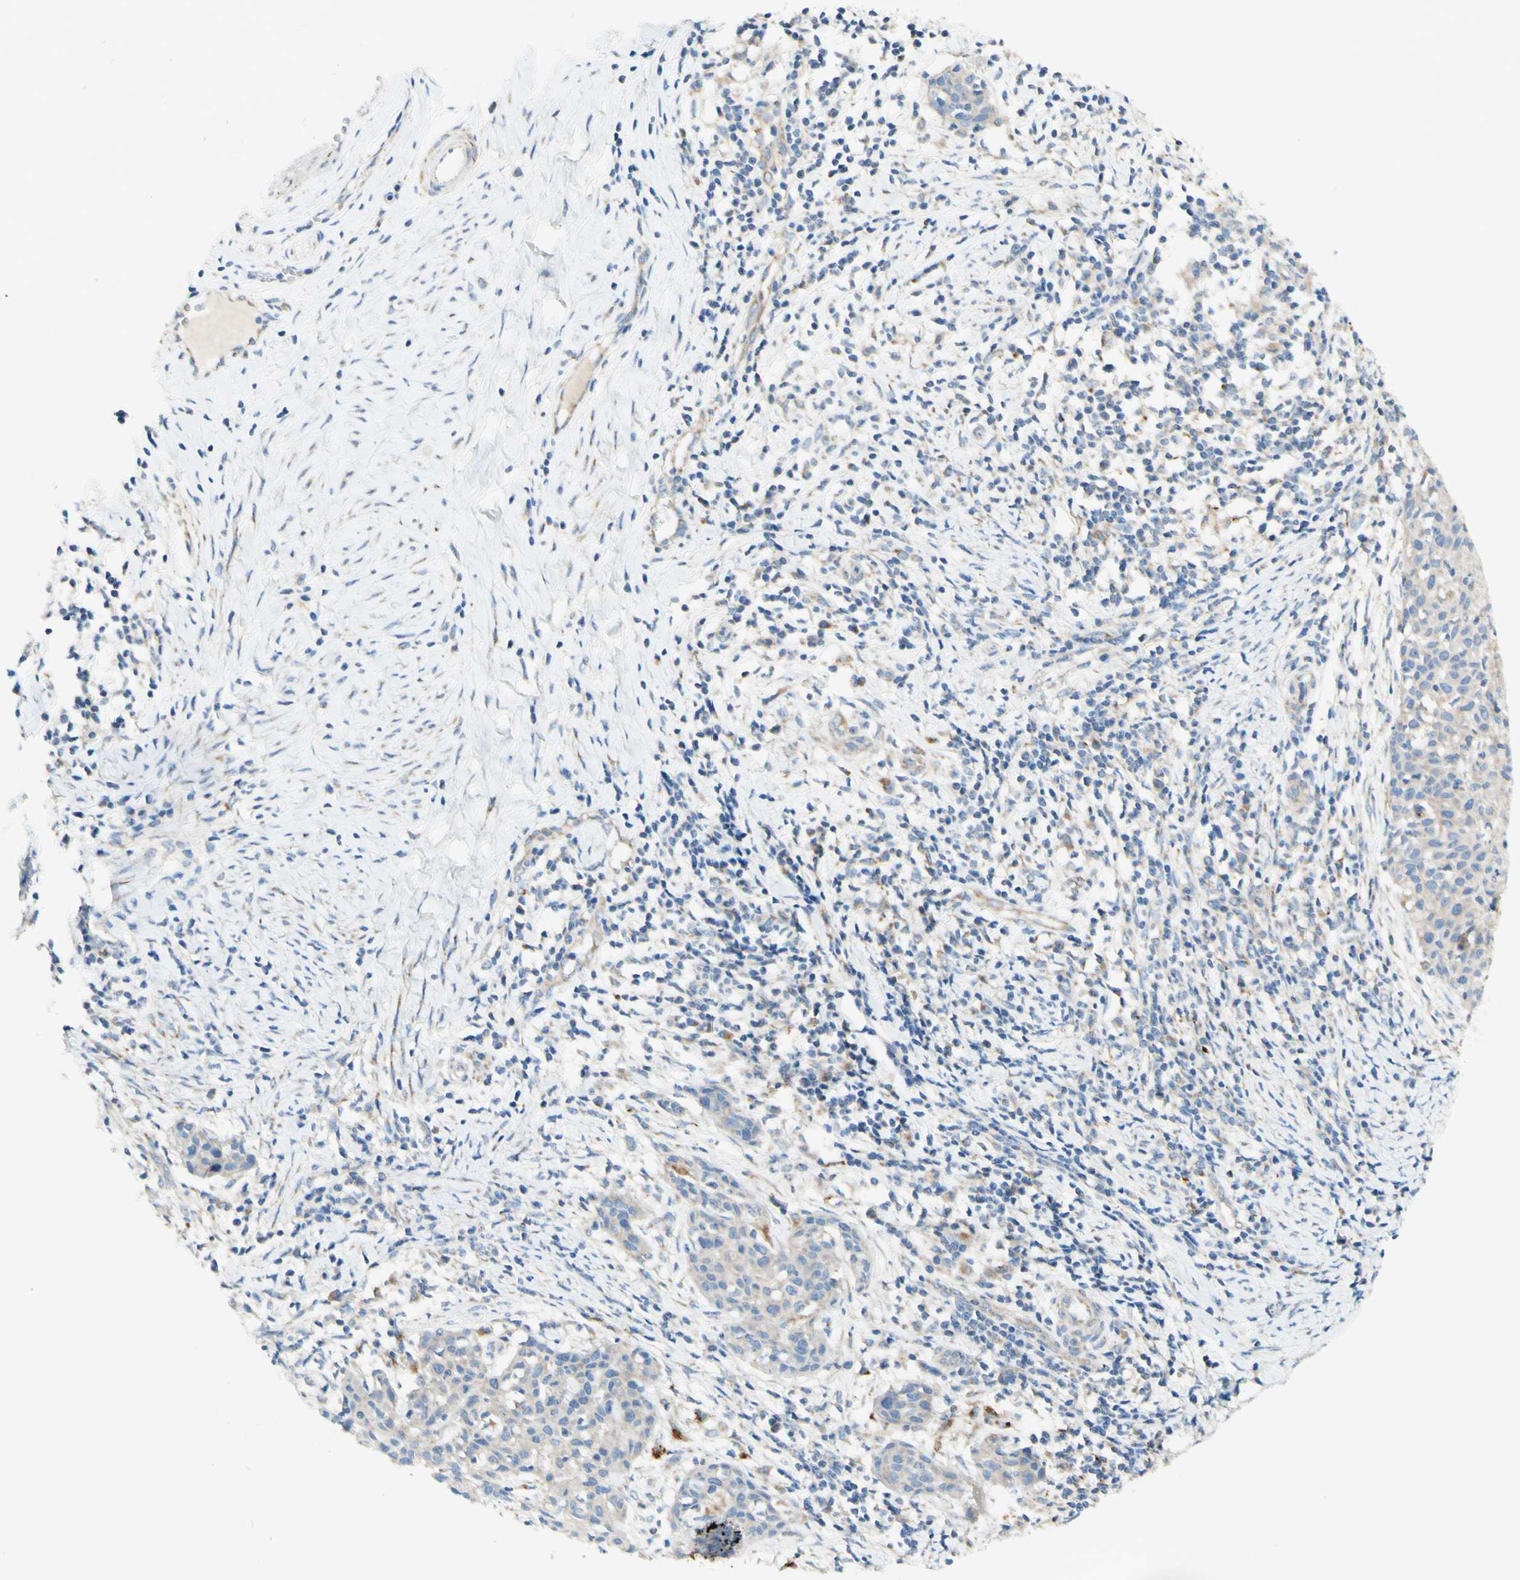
{"staining": {"intensity": "weak", "quantity": ">75%", "location": "cytoplasmic/membranous"}, "tissue": "cervical cancer", "cell_type": "Tumor cells", "image_type": "cancer", "snomed": [{"axis": "morphology", "description": "Squamous cell carcinoma, NOS"}, {"axis": "topography", "description": "Cervix"}], "caption": "Weak cytoplasmic/membranous expression for a protein is appreciated in about >75% of tumor cells of cervical squamous cell carcinoma using immunohistochemistry.", "gene": "ARMC10", "patient": {"sex": "female", "age": 38}}